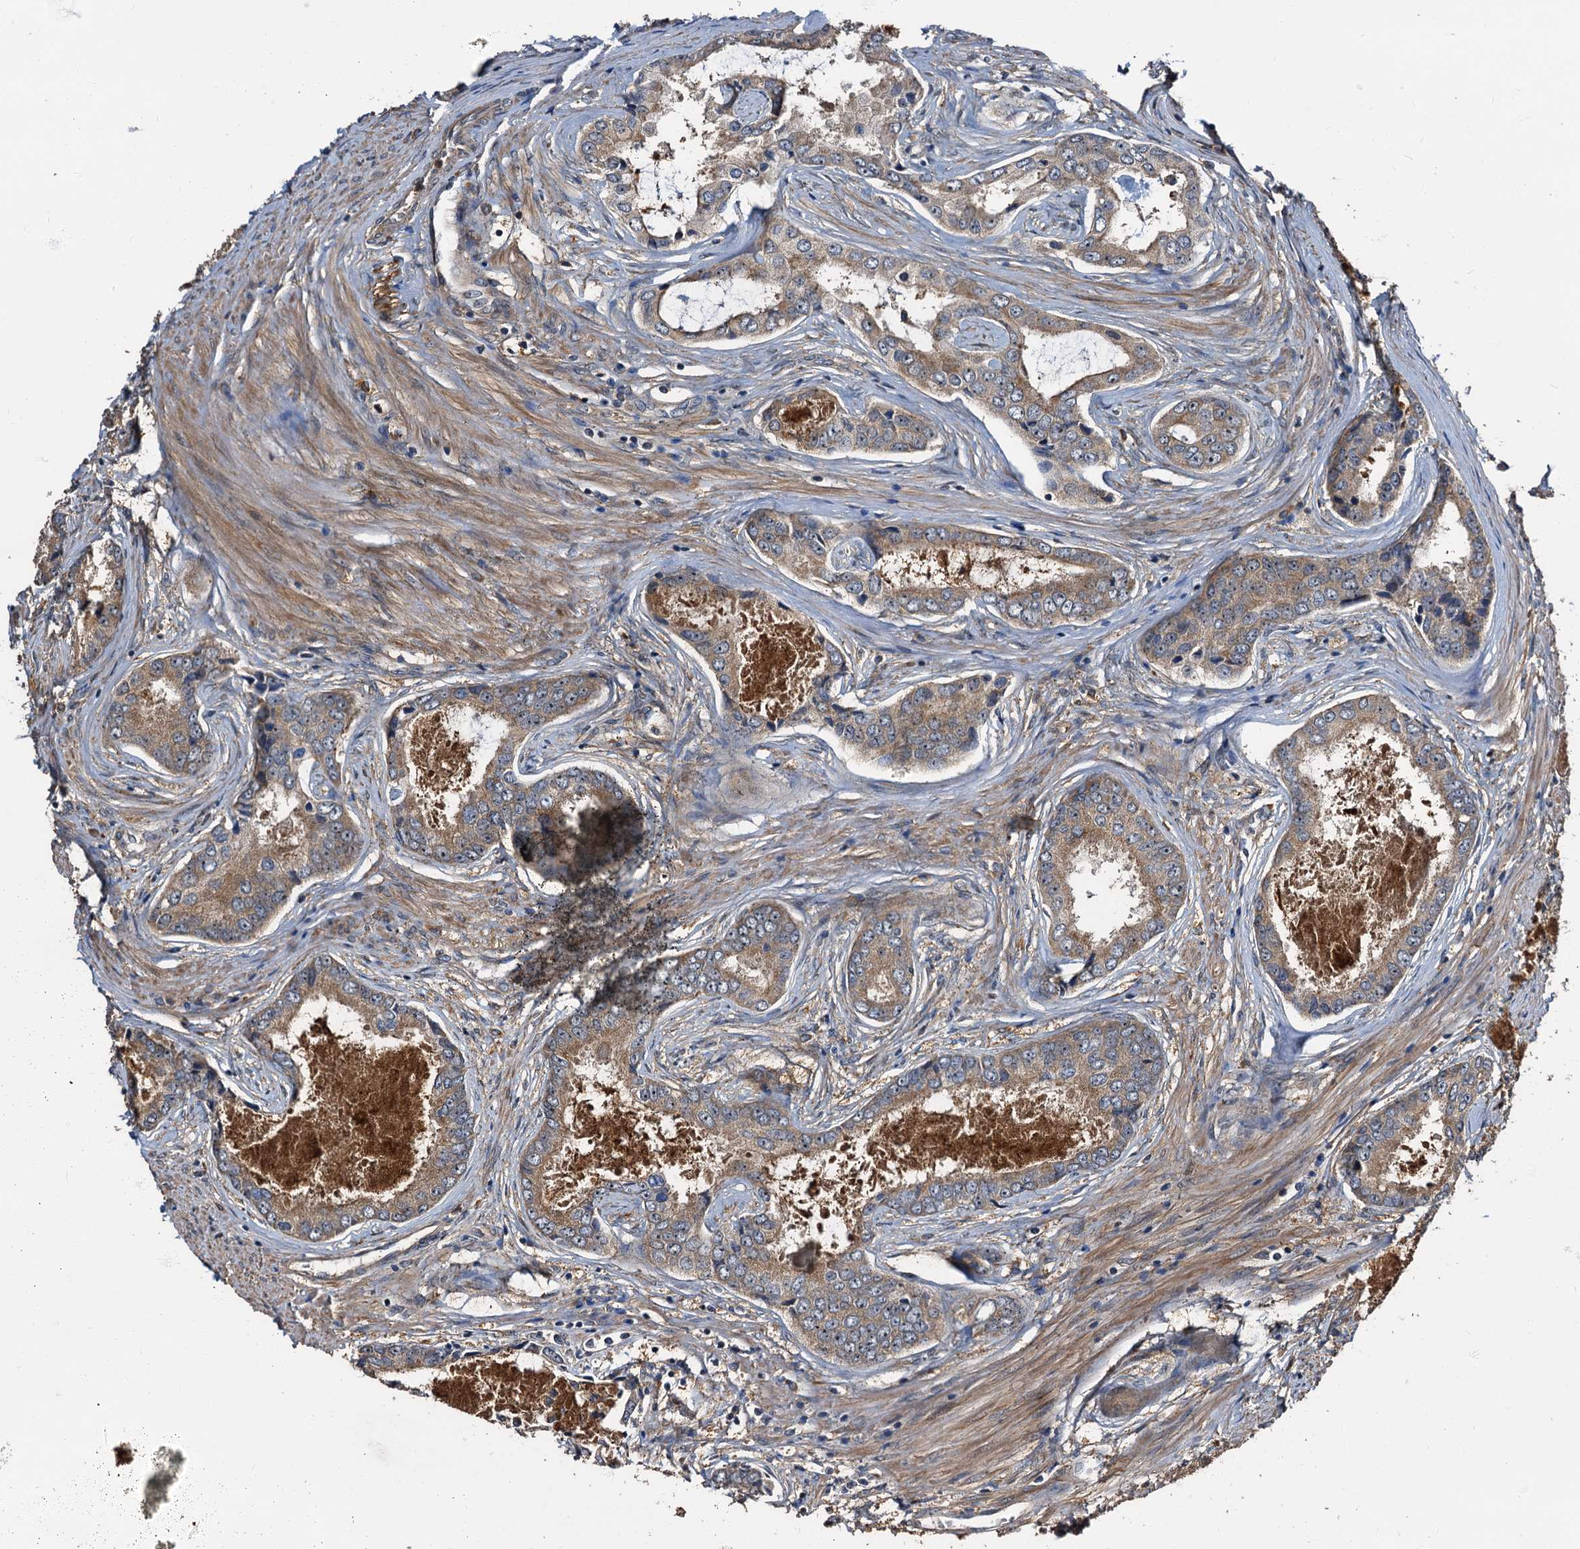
{"staining": {"intensity": "weak", "quantity": ">75%", "location": "cytoplasmic/membranous"}, "tissue": "prostate cancer", "cell_type": "Tumor cells", "image_type": "cancer", "snomed": [{"axis": "morphology", "description": "Adenocarcinoma, Low grade"}, {"axis": "topography", "description": "Prostate"}], "caption": "Immunohistochemistry of human prostate cancer exhibits low levels of weak cytoplasmic/membranous staining in approximately >75% of tumor cells.", "gene": "PEX5", "patient": {"sex": "male", "age": 68}}